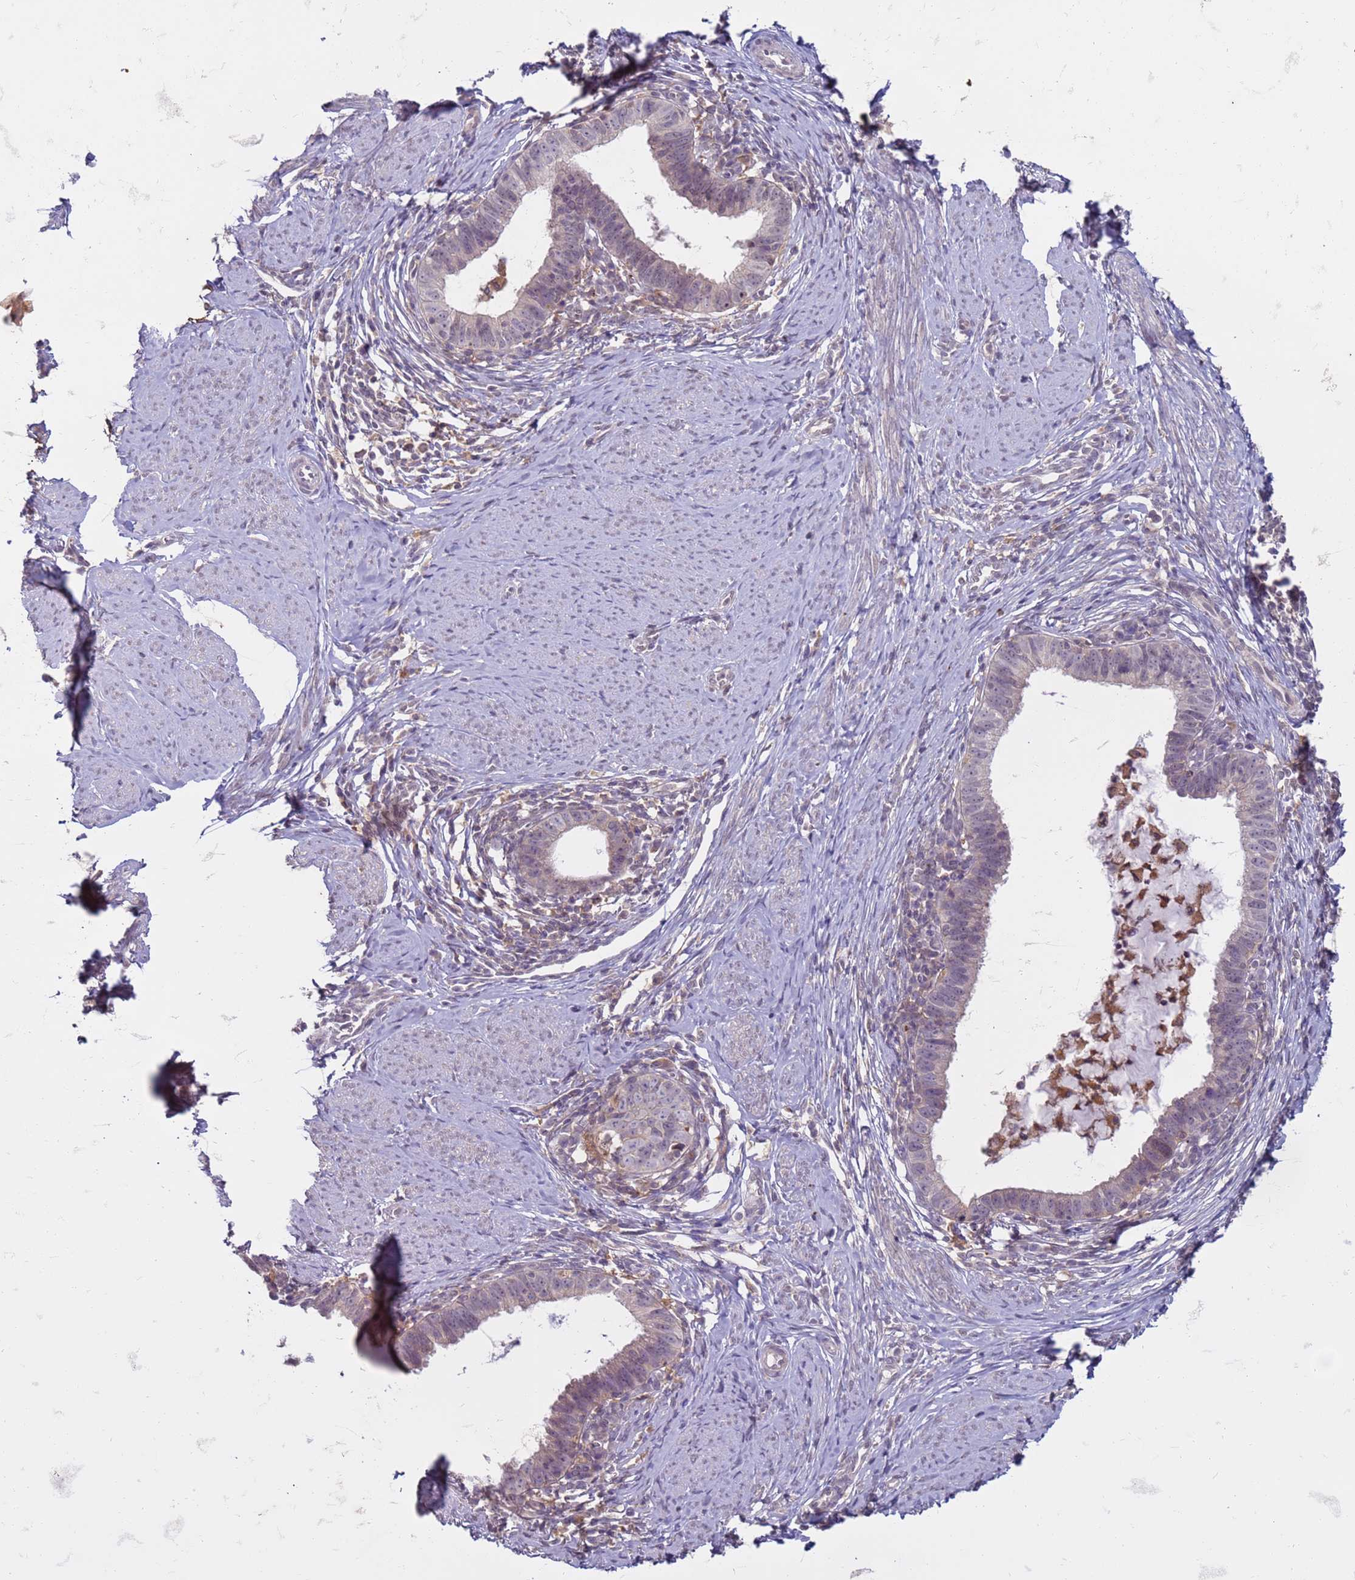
{"staining": {"intensity": "negative", "quantity": "none", "location": "none"}, "tissue": "cervical cancer", "cell_type": "Tumor cells", "image_type": "cancer", "snomed": [{"axis": "morphology", "description": "Adenocarcinoma, NOS"}, {"axis": "topography", "description": "Cervix"}], "caption": "Immunohistochemistry (IHC) photomicrograph of cervical cancer (adenocarcinoma) stained for a protein (brown), which displays no positivity in tumor cells.", "gene": "SLC15A3", "patient": {"sex": "female", "age": 36}}